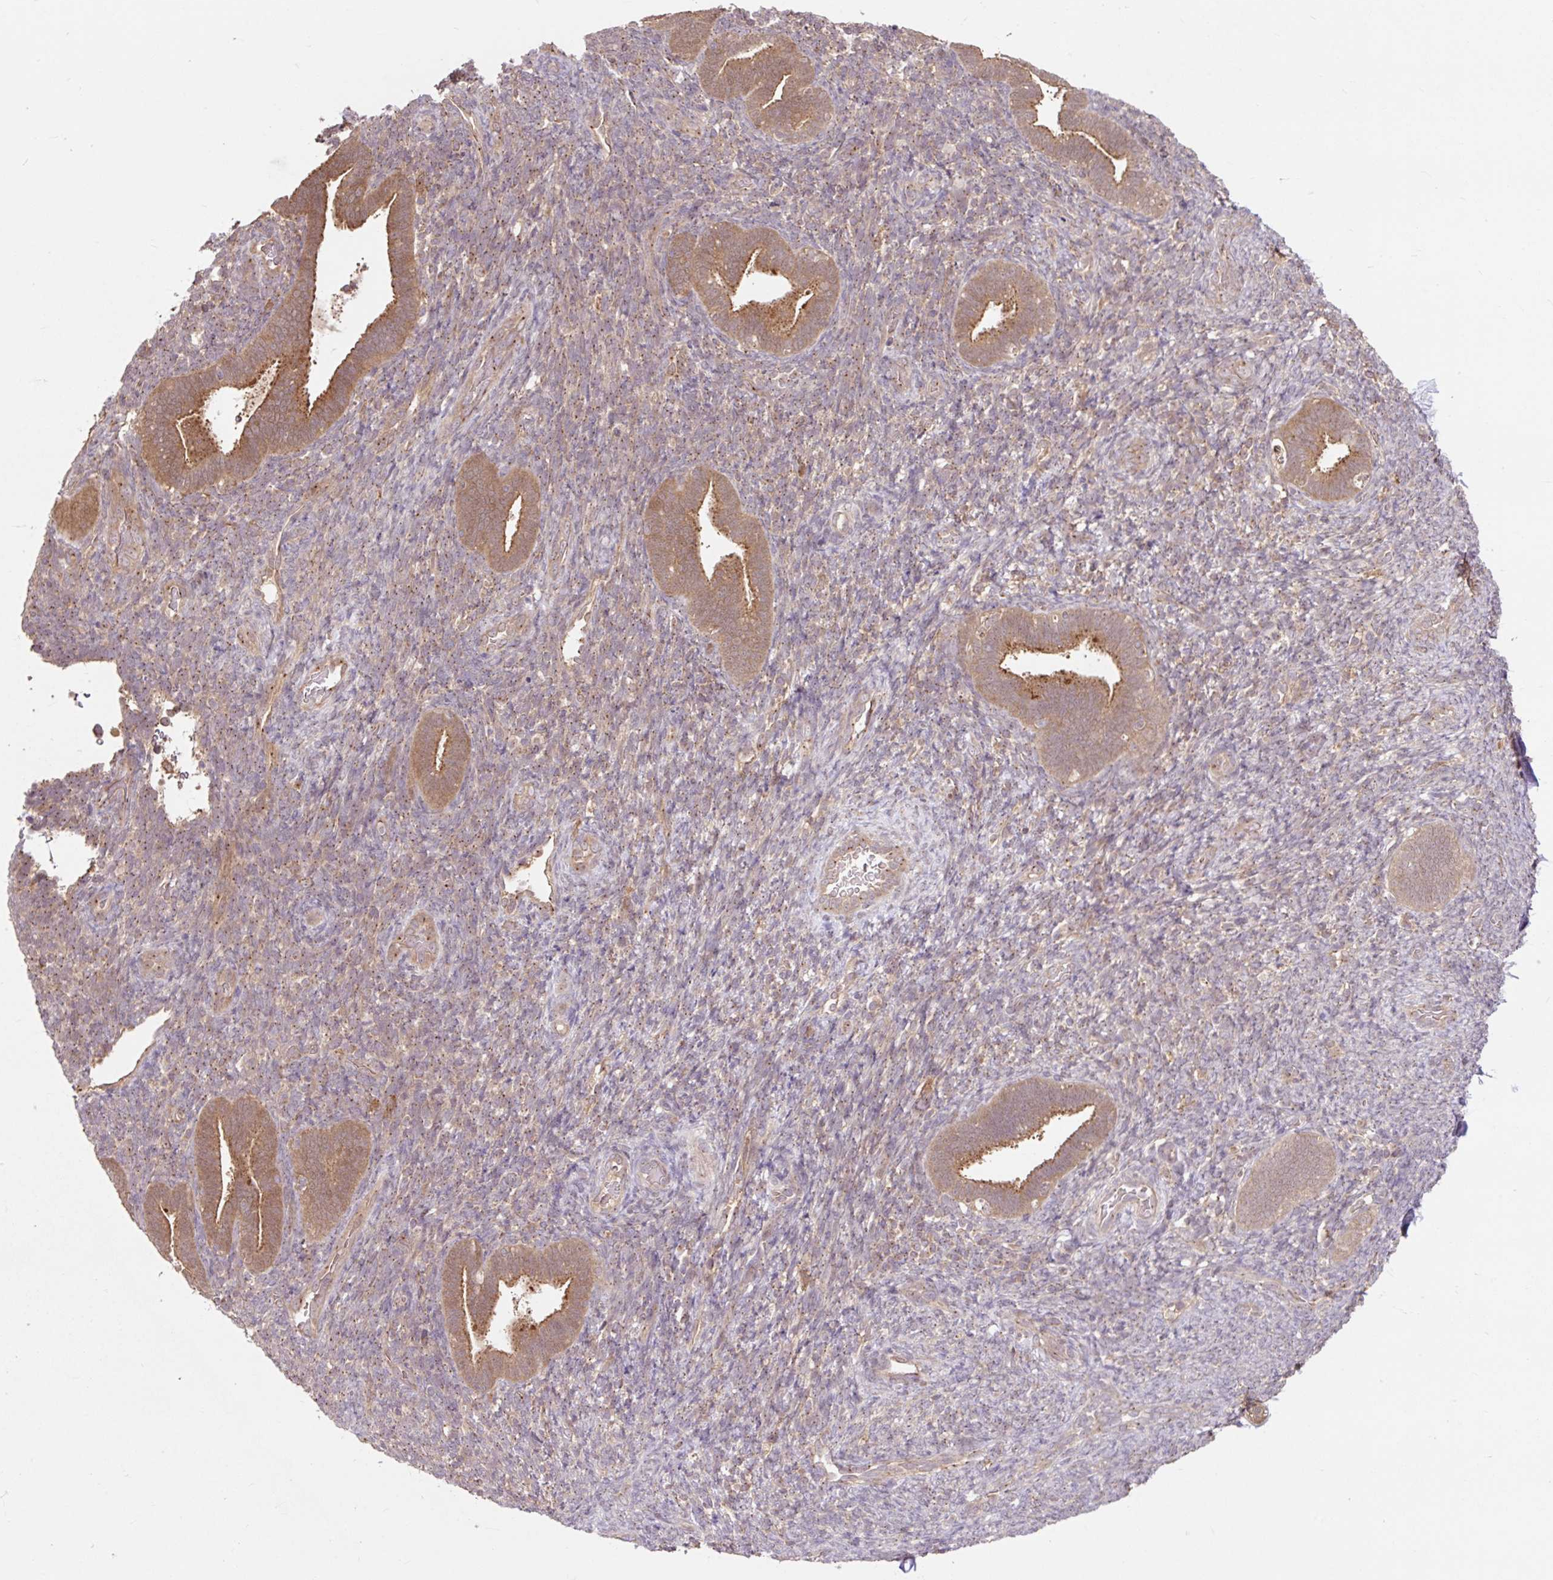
{"staining": {"intensity": "weak", "quantity": "<25%", "location": "cytoplasmic/membranous"}, "tissue": "endometrium", "cell_type": "Cells in endometrial stroma", "image_type": "normal", "snomed": [{"axis": "morphology", "description": "Normal tissue, NOS"}, {"axis": "topography", "description": "Endometrium"}], "caption": "Micrograph shows no protein positivity in cells in endometrial stroma of benign endometrium. (Brightfield microscopy of DAB (3,3'-diaminobenzidine) immunohistochemistry at high magnification).", "gene": "MMS19", "patient": {"sex": "female", "age": 34}}